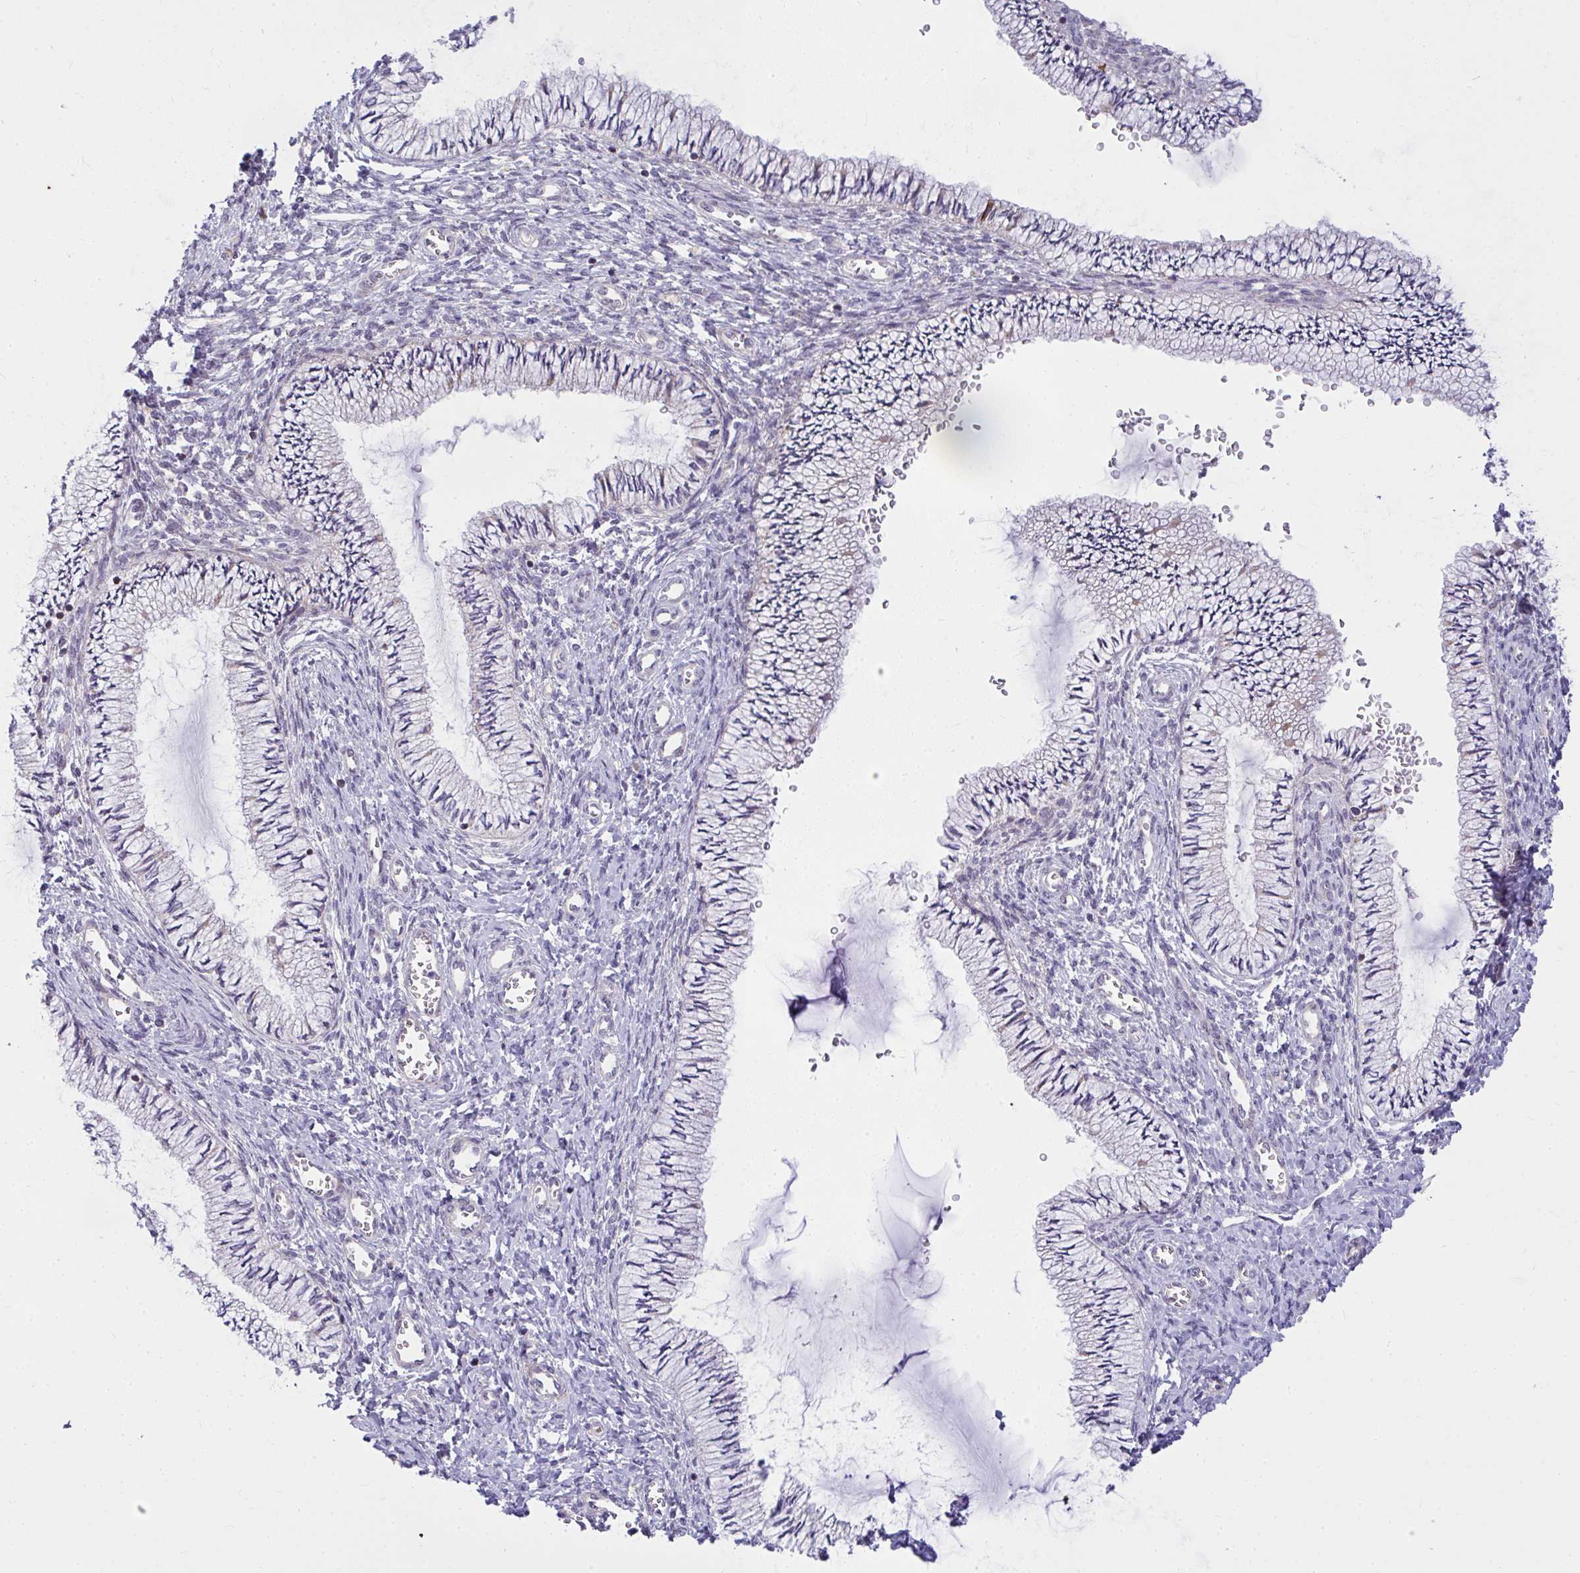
{"staining": {"intensity": "weak", "quantity": "<25%", "location": "cytoplasmic/membranous"}, "tissue": "cervix", "cell_type": "Glandular cells", "image_type": "normal", "snomed": [{"axis": "morphology", "description": "Normal tissue, NOS"}, {"axis": "topography", "description": "Cervix"}], "caption": "Cervix stained for a protein using IHC reveals no positivity glandular cells.", "gene": "SRRM4", "patient": {"sex": "female", "age": 24}}